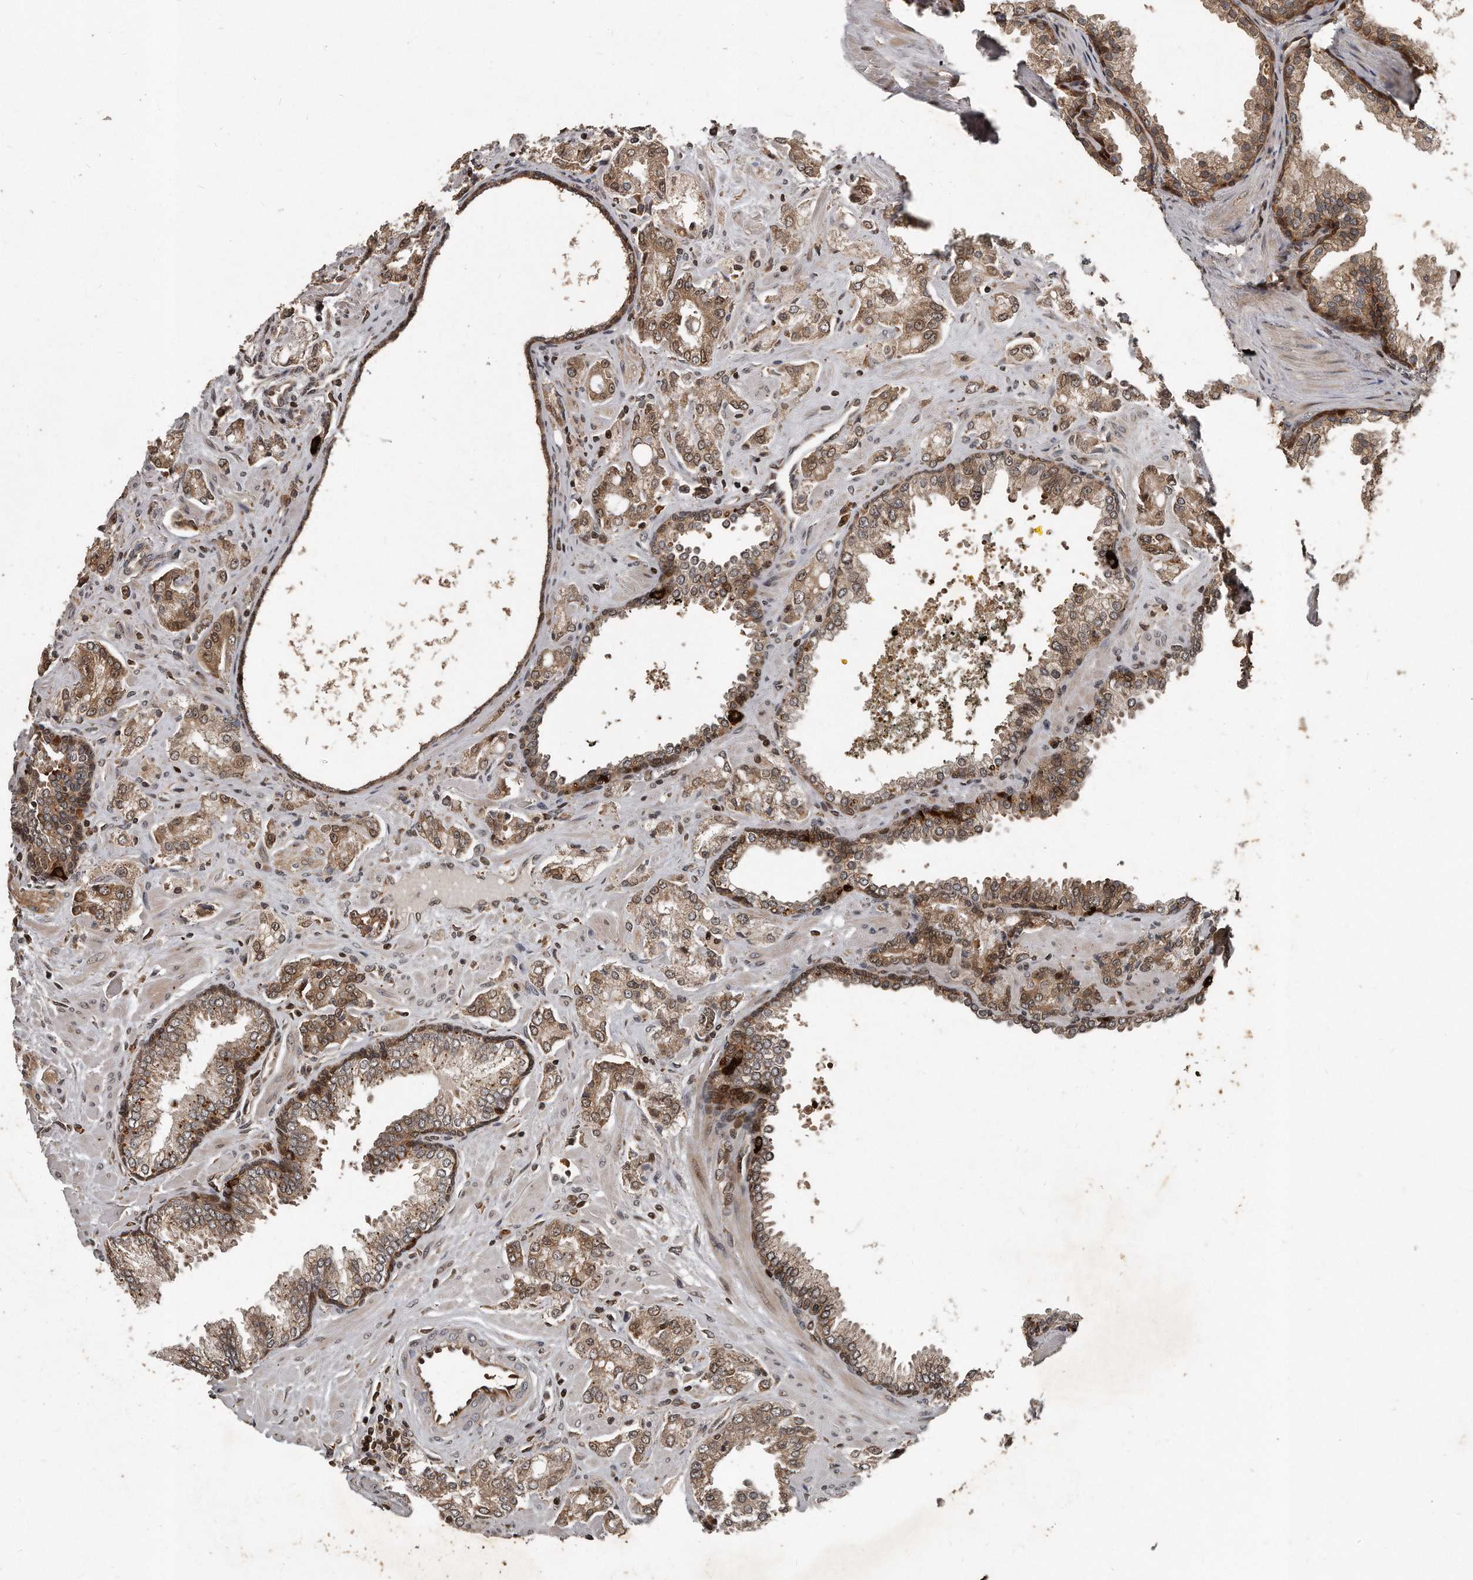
{"staining": {"intensity": "moderate", "quantity": ">75%", "location": "cytoplasmic/membranous"}, "tissue": "prostate cancer", "cell_type": "Tumor cells", "image_type": "cancer", "snomed": [{"axis": "morphology", "description": "Adenocarcinoma, High grade"}, {"axis": "topography", "description": "Prostate"}], "caption": "Tumor cells demonstrate medium levels of moderate cytoplasmic/membranous expression in about >75% of cells in human prostate cancer. Using DAB (brown) and hematoxylin (blue) stains, captured at high magnification using brightfield microscopy.", "gene": "GCH1", "patient": {"sex": "male", "age": 67}}